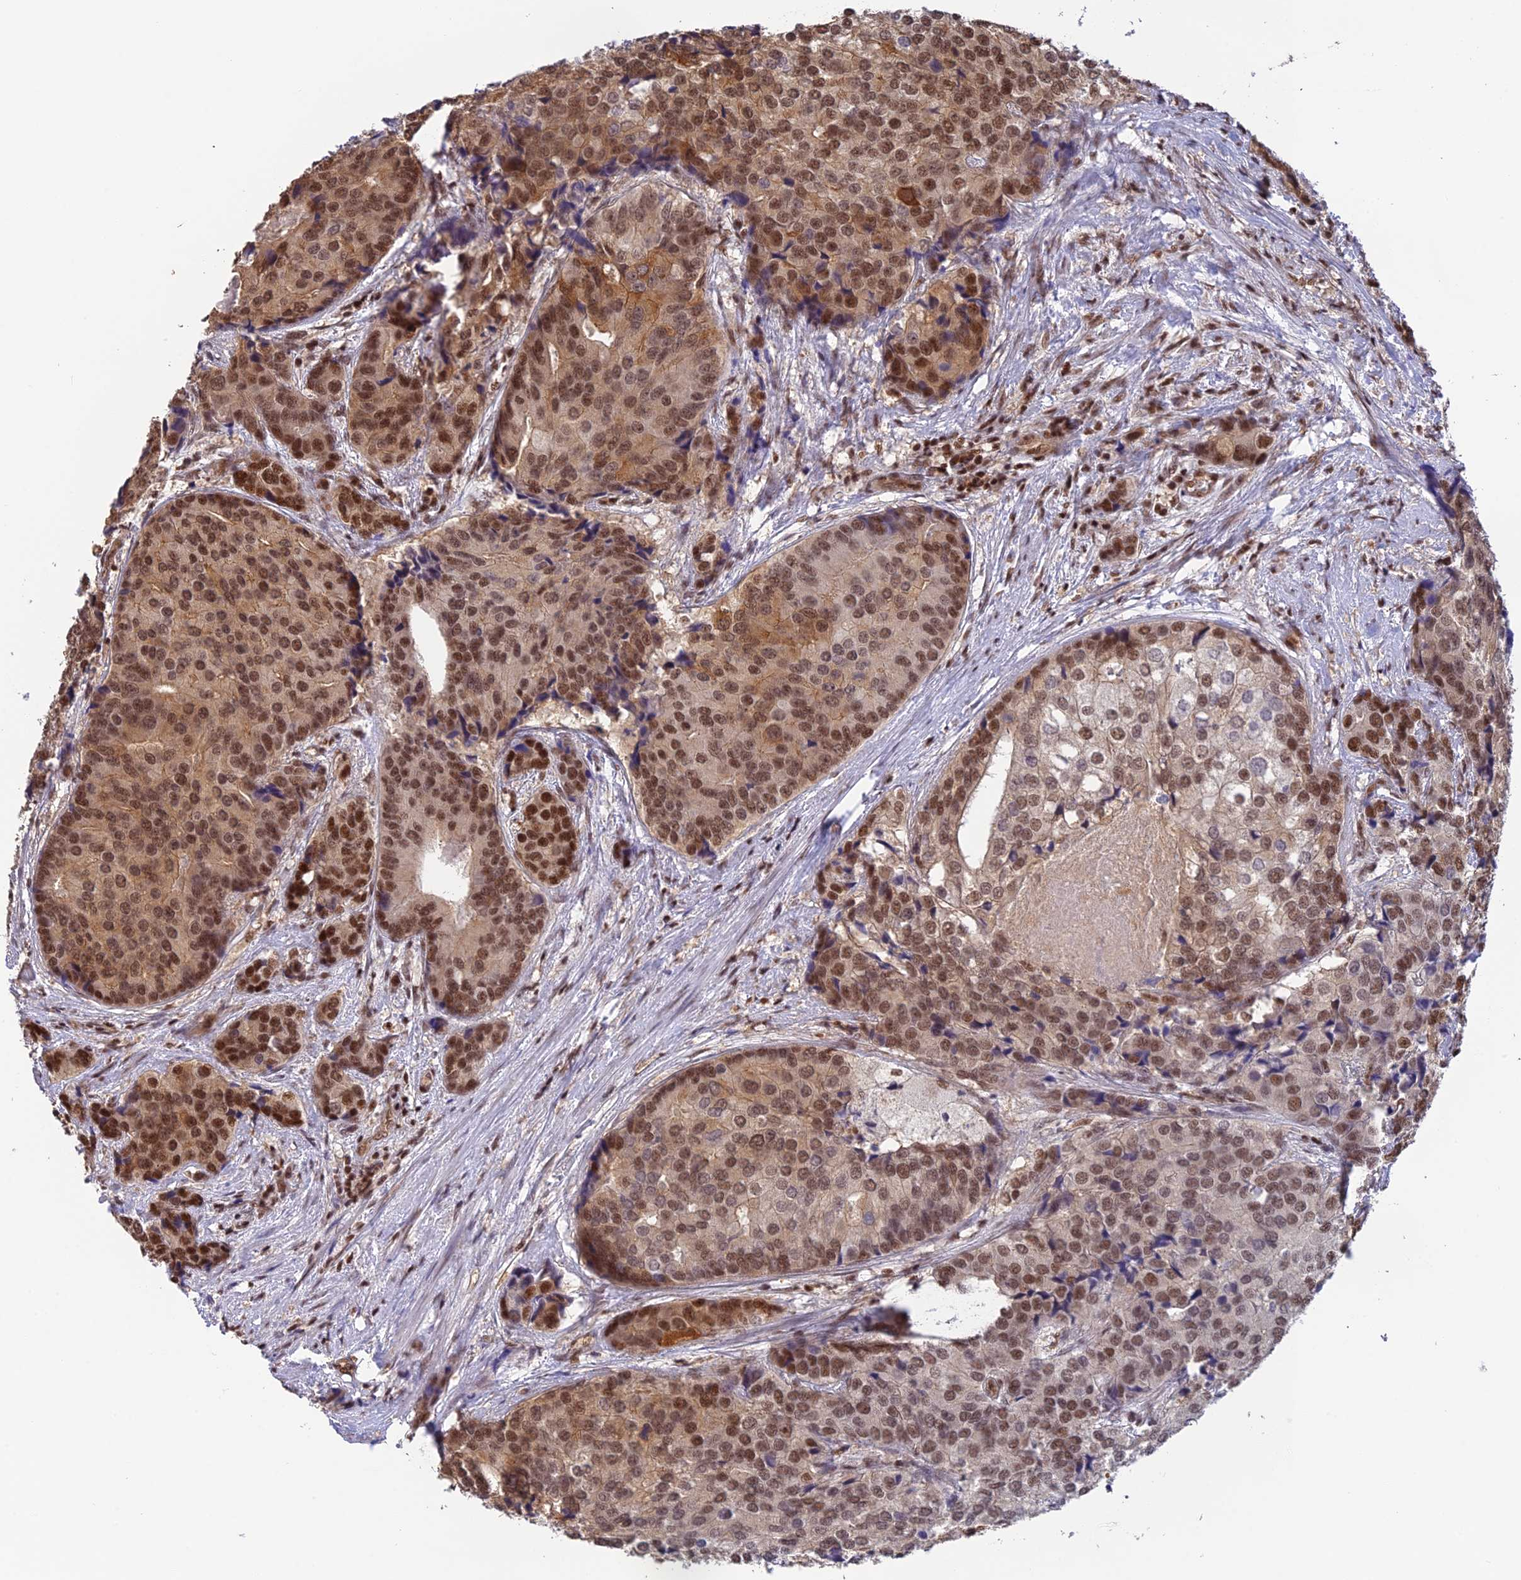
{"staining": {"intensity": "strong", "quantity": ">75%", "location": "cytoplasmic/membranous,nuclear"}, "tissue": "prostate cancer", "cell_type": "Tumor cells", "image_type": "cancer", "snomed": [{"axis": "morphology", "description": "Adenocarcinoma, High grade"}, {"axis": "topography", "description": "Prostate"}], "caption": "Protein expression analysis of human prostate cancer (adenocarcinoma (high-grade)) reveals strong cytoplasmic/membranous and nuclear staining in about >75% of tumor cells.", "gene": "THAP11", "patient": {"sex": "male", "age": 62}}